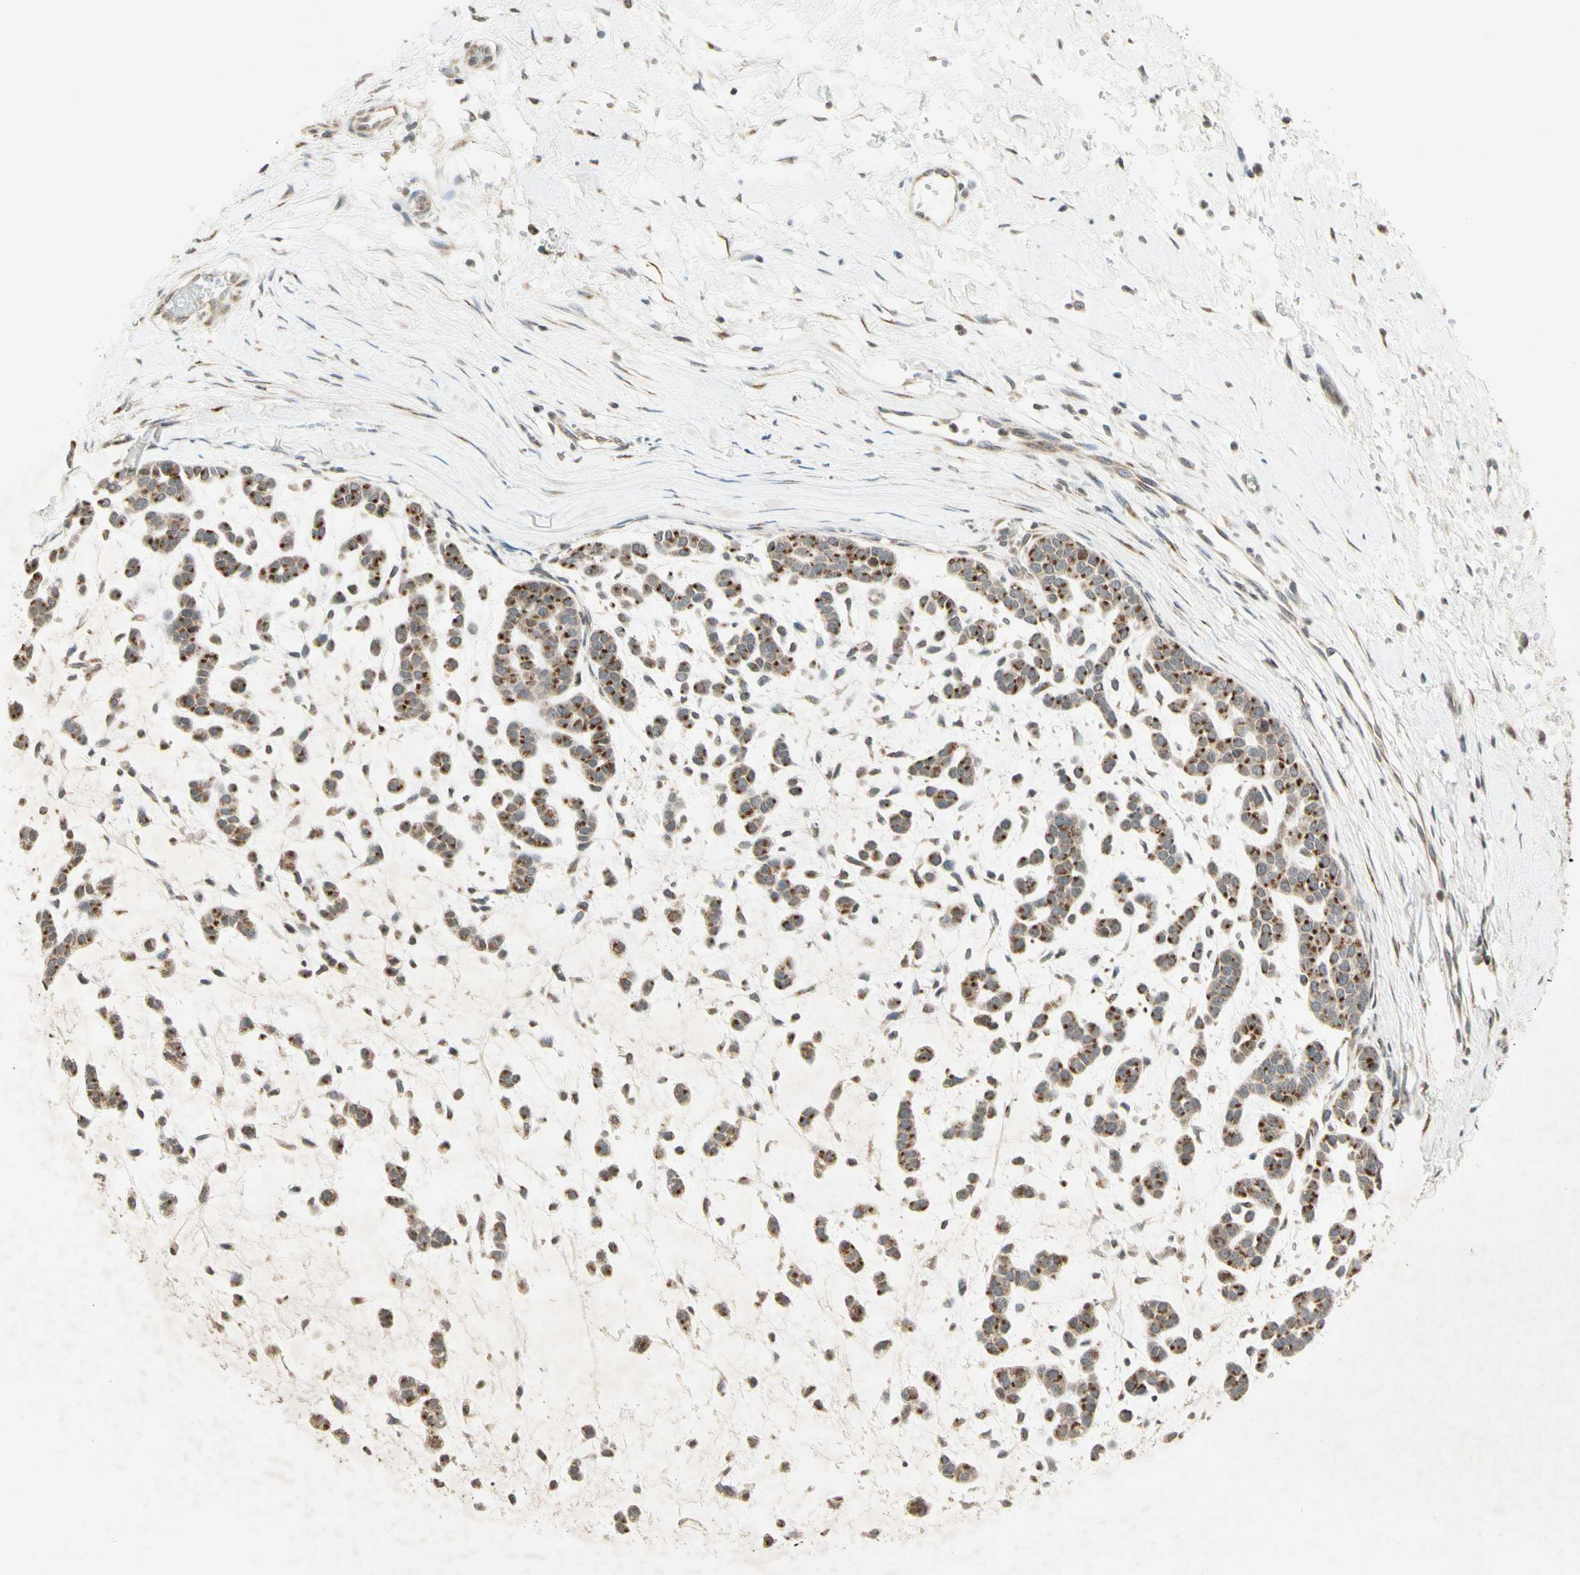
{"staining": {"intensity": "strong", "quantity": ">75%", "location": "cytoplasmic/membranous"}, "tissue": "head and neck cancer", "cell_type": "Tumor cells", "image_type": "cancer", "snomed": [{"axis": "morphology", "description": "Adenocarcinoma, NOS"}, {"axis": "morphology", "description": "Adenoma, NOS"}, {"axis": "topography", "description": "Head-Neck"}], "caption": "A micrograph of head and neck cancer (adenocarcinoma) stained for a protein reveals strong cytoplasmic/membranous brown staining in tumor cells.", "gene": "CCNI", "patient": {"sex": "female", "age": 55}}